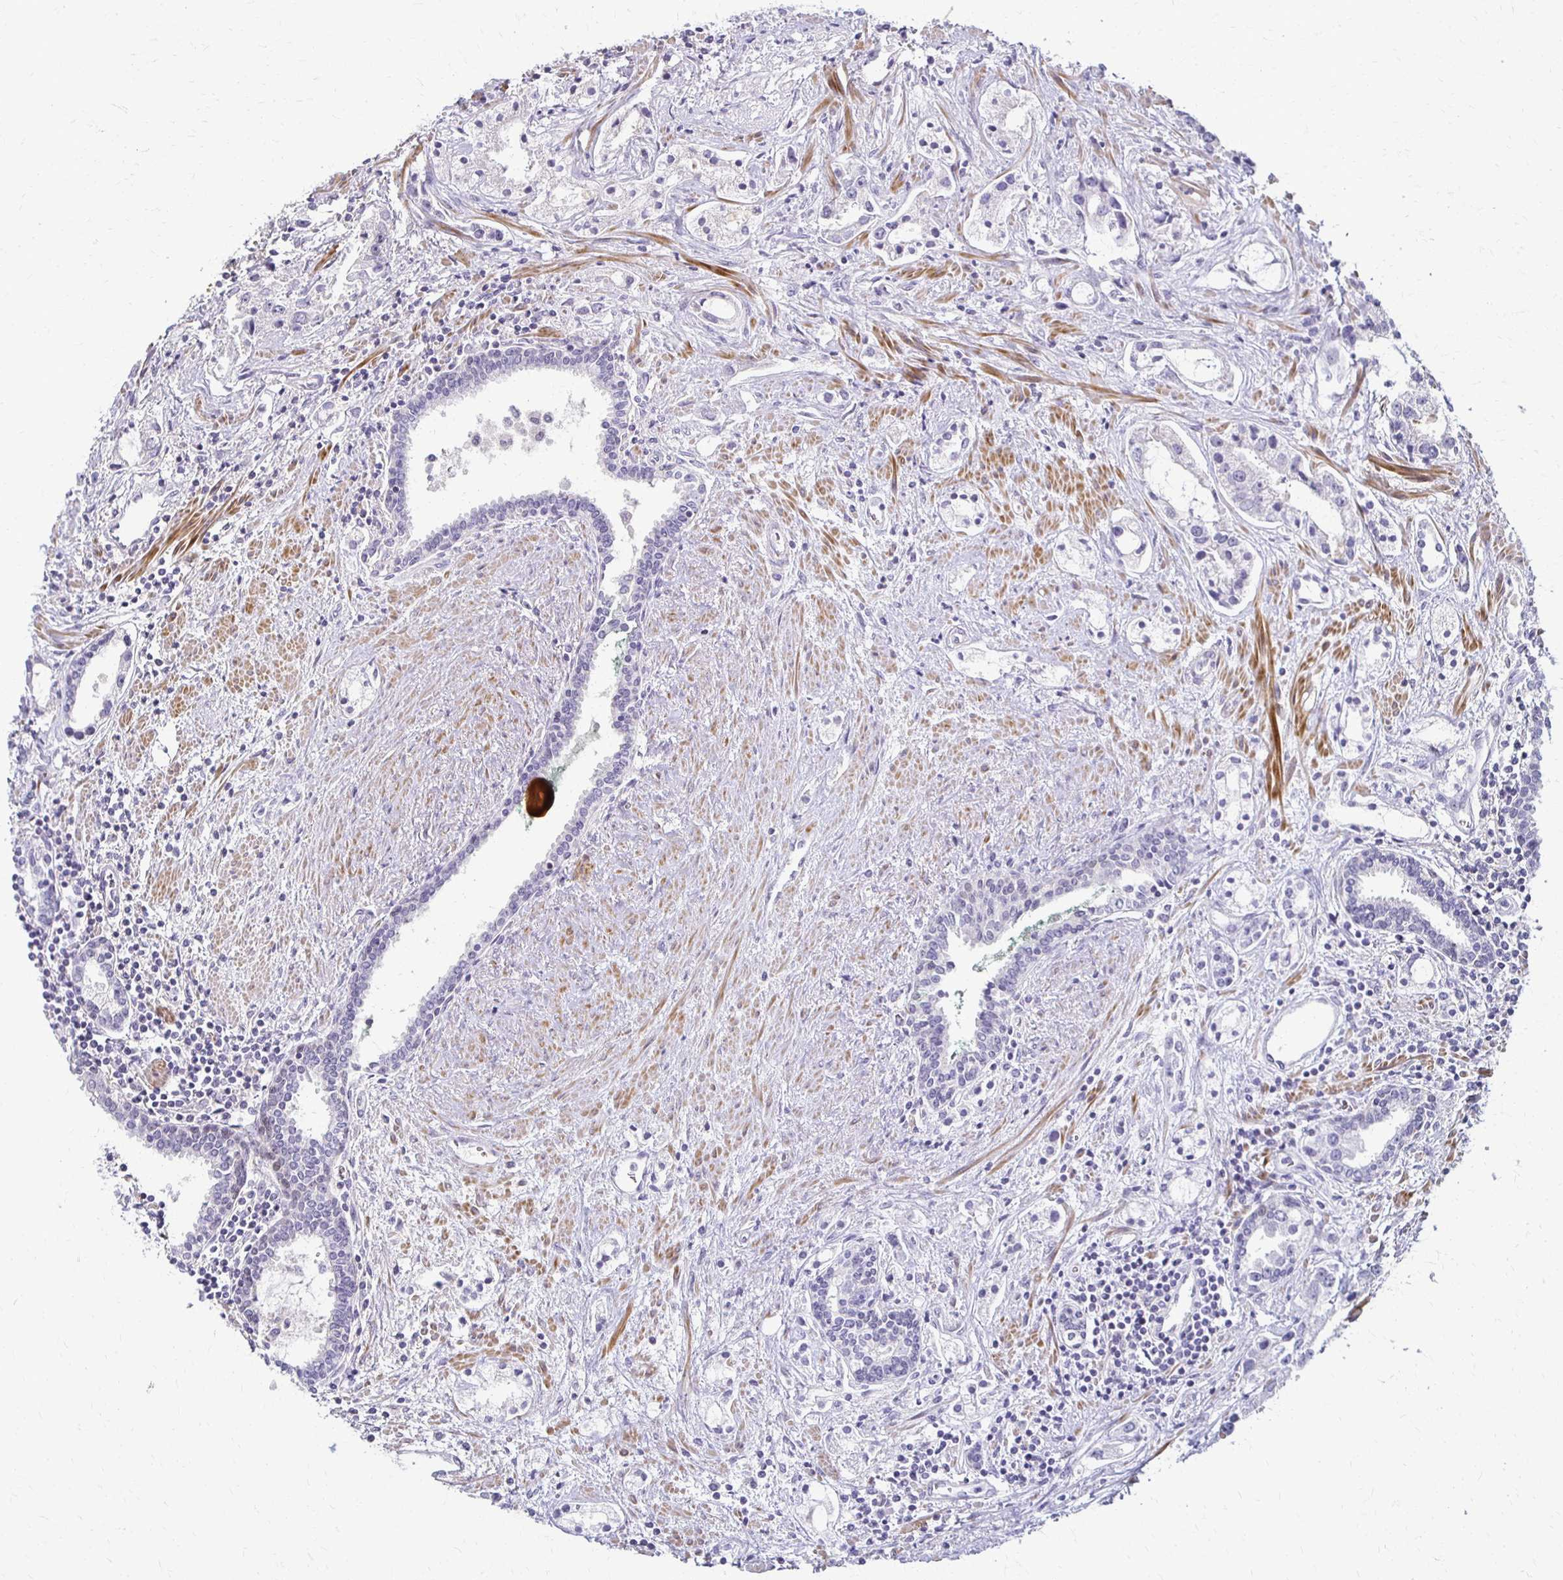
{"staining": {"intensity": "negative", "quantity": "none", "location": "none"}, "tissue": "prostate cancer", "cell_type": "Tumor cells", "image_type": "cancer", "snomed": [{"axis": "morphology", "description": "Adenocarcinoma, Medium grade"}, {"axis": "topography", "description": "Prostate"}], "caption": "This histopathology image is of prostate cancer (adenocarcinoma (medium-grade)) stained with IHC to label a protein in brown with the nuclei are counter-stained blue. There is no expression in tumor cells.", "gene": "FOXO4", "patient": {"sex": "male", "age": 57}}